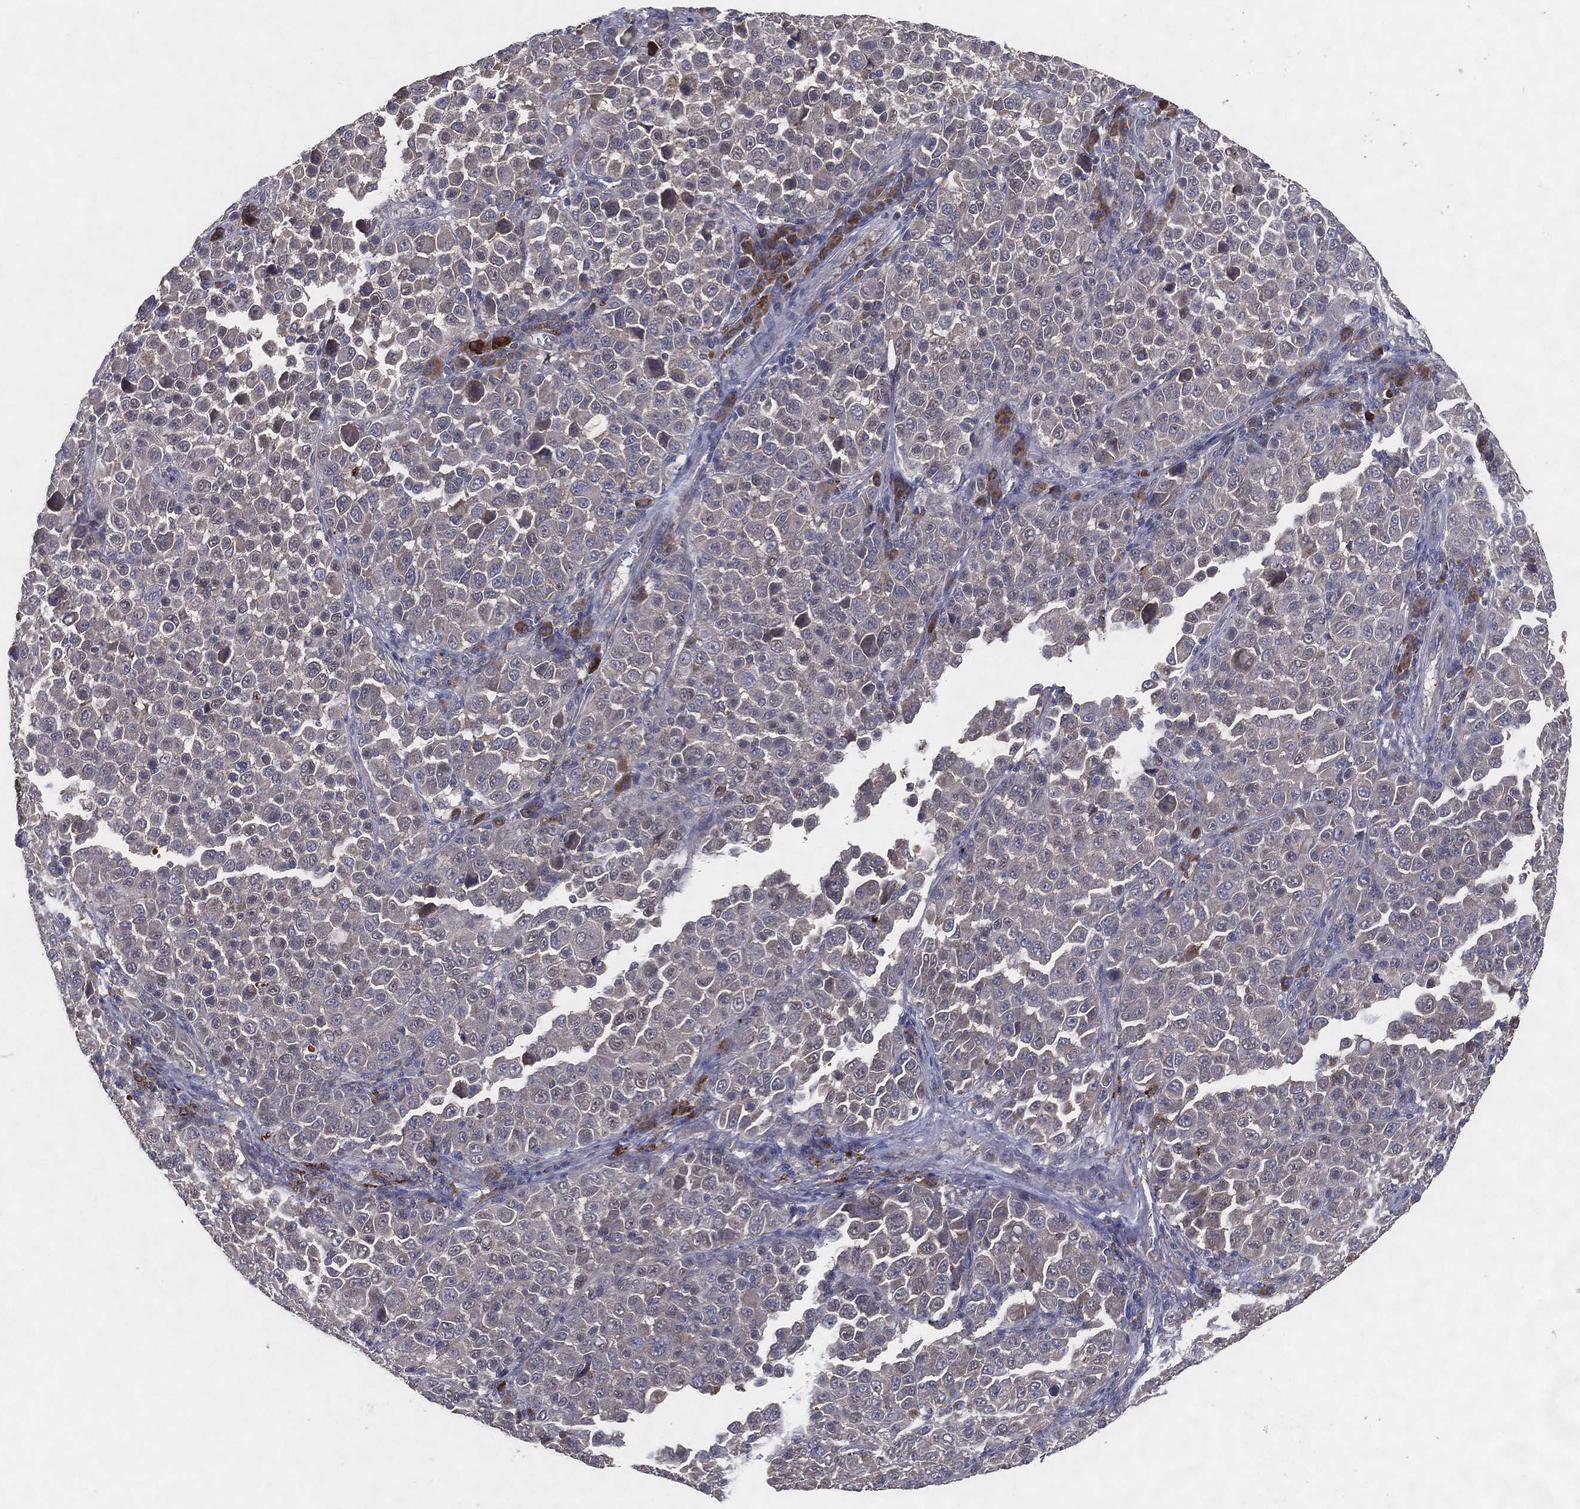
{"staining": {"intensity": "negative", "quantity": "none", "location": "none"}, "tissue": "melanoma", "cell_type": "Tumor cells", "image_type": "cancer", "snomed": [{"axis": "morphology", "description": "Malignant melanoma, NOS"}, {"axis": "topography", "description": "Skin"}], "caption": "Human malignant melanoma stained for a protein using immunohistochemistry (IHC) demonstrates no positivity in tumor cells.", "gene": "MT-ND1", "patient": {"sex": "female", "age": 57}}